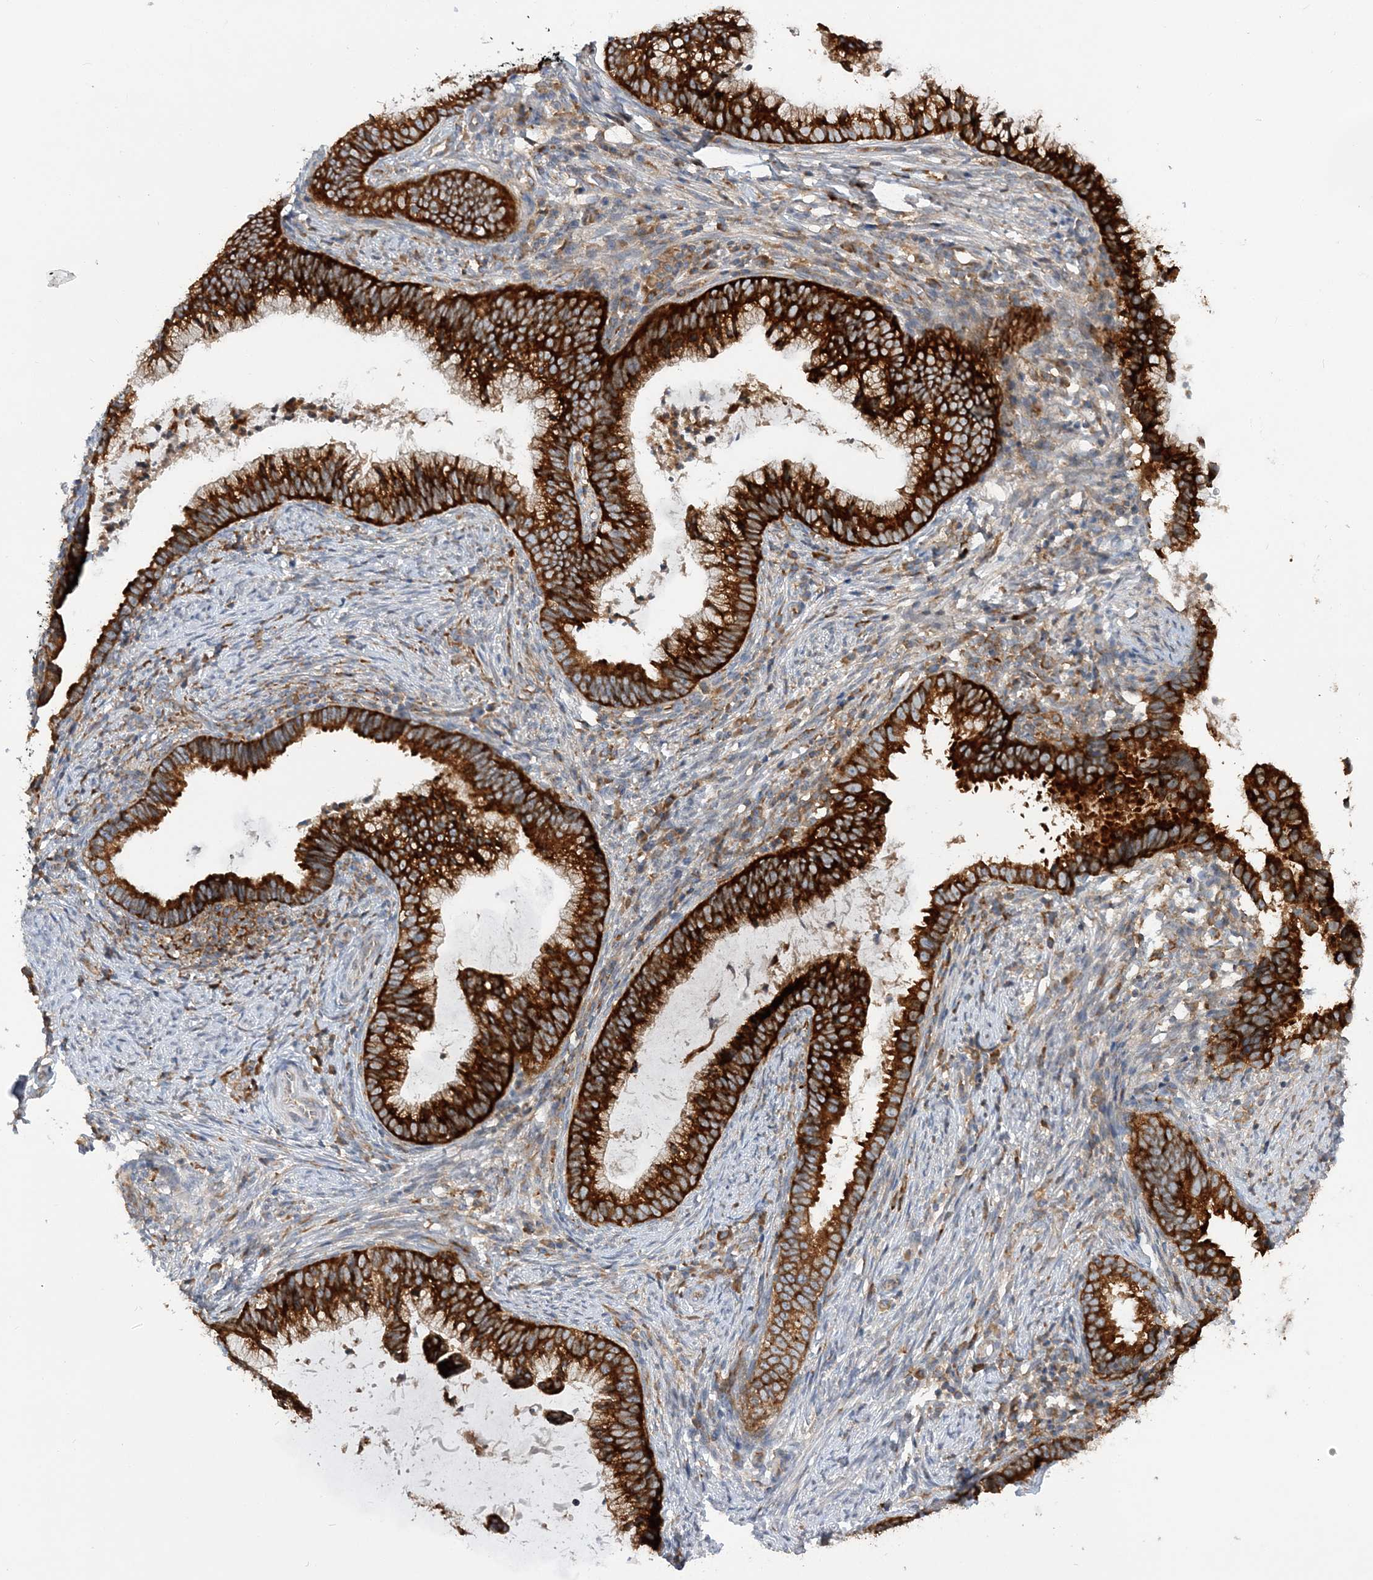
{"staining": {"intensity": "strong", "quantity": ">75%", "location": "cytoplasmic/membranous"}, "tissue": "cervical cancer", "cell_type": "Tumor cells", "image_type": "cancer", "snomed": [{"axis": "morphology", "description": "Adenocarcinoma, NOS"}, {"axis": "topography", "description": "Cervix"}], "caption": "The micrograph exhibits staining of cervical adenocarcinoma, revealing strong cytoplasmic/membranous protein positivity (brown color) within tumor cells. The staining was performed using DAB (3,3'-diaminobenzidine) to visualize the protein expression in brown, while the nuclei were stained in blue with hematoxylin (Magnification: 20x).", "gene": "LARP4B", "patient": {"sex": "female", "age": 36}}